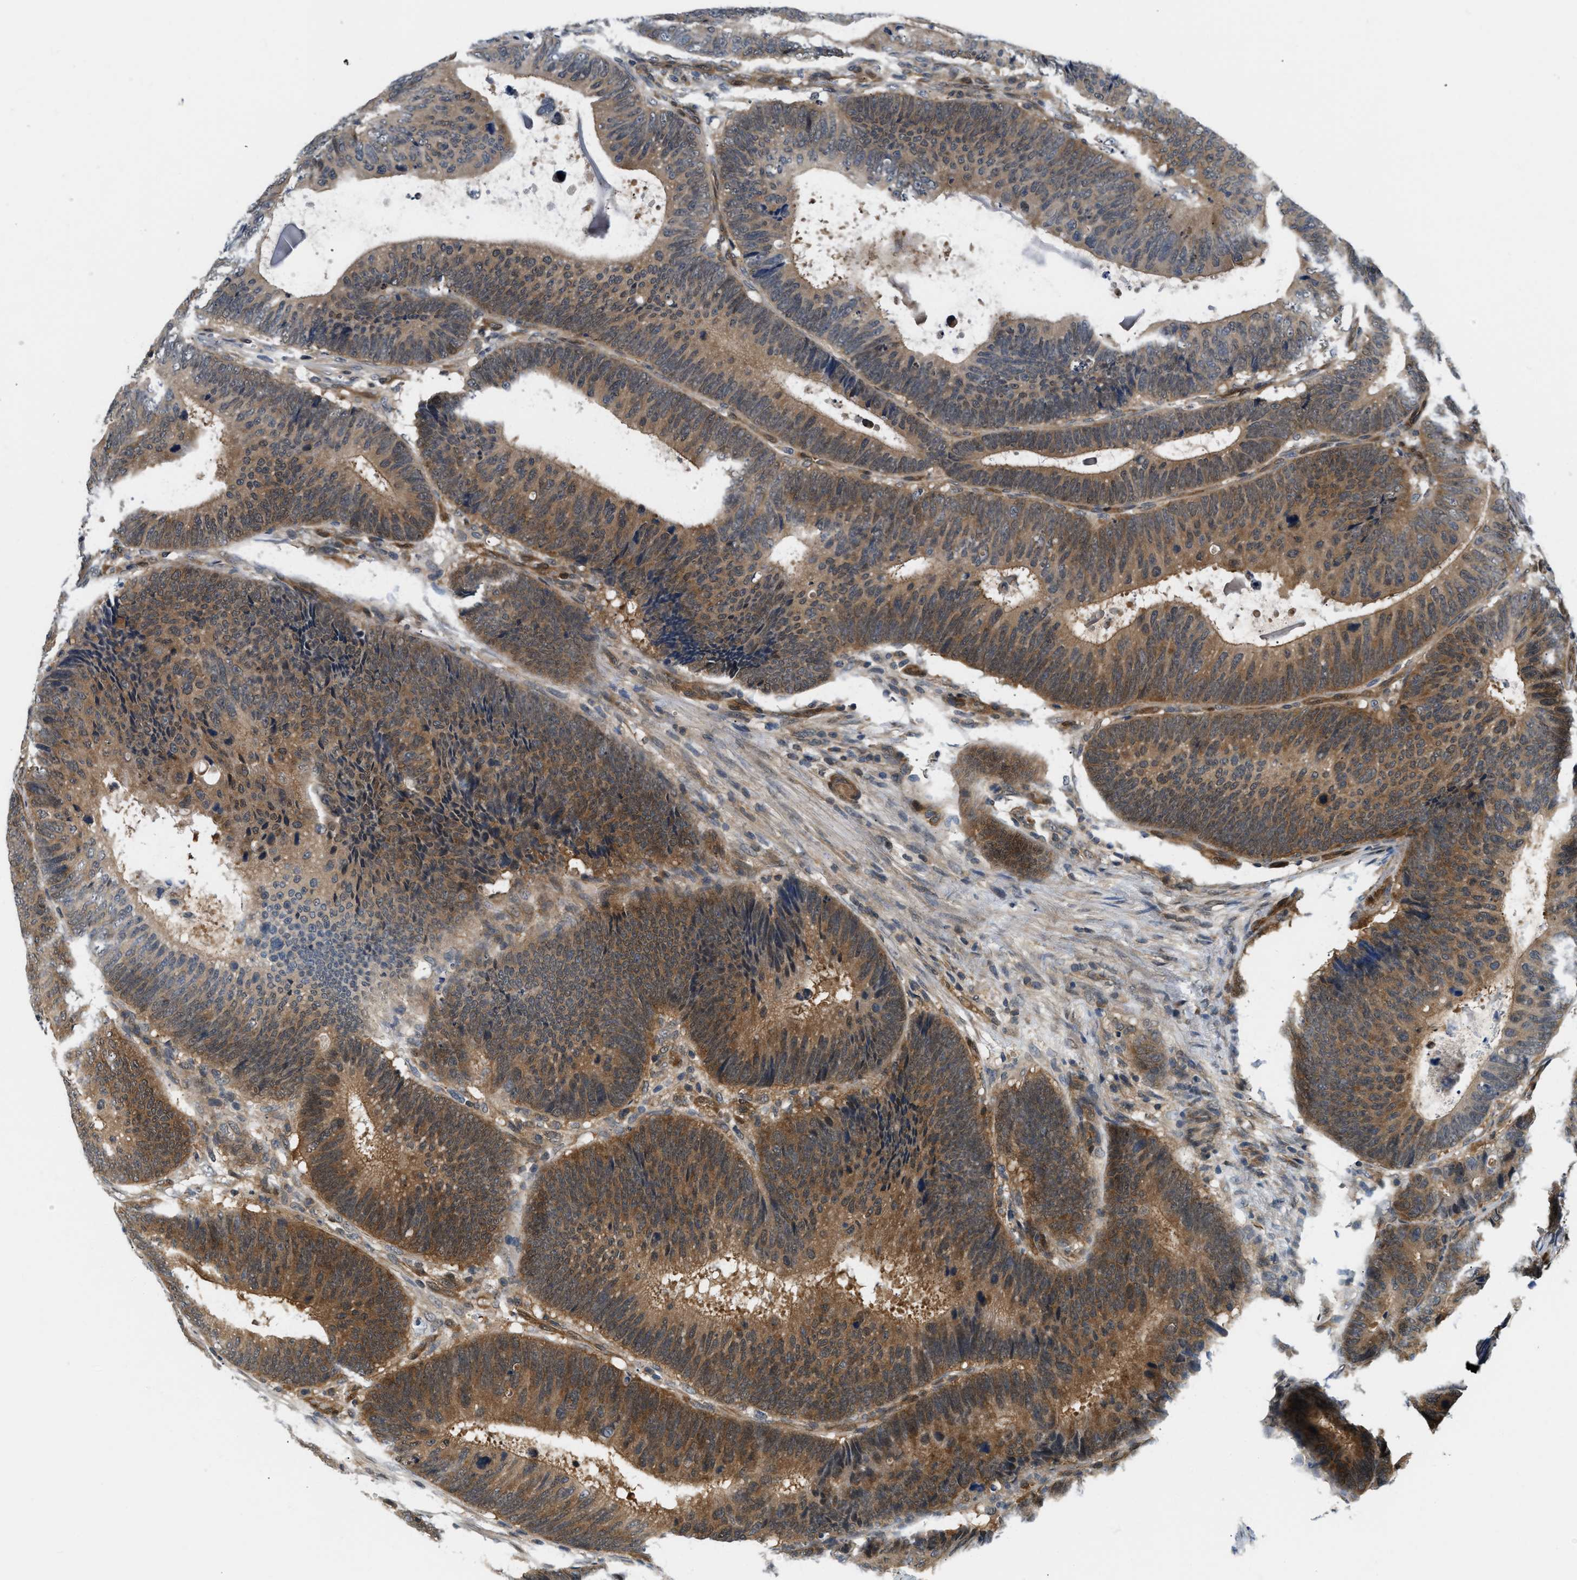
{"staining": {"intensity": "moderate", "quantity": ">75%", "location": "cytoplasmic/membranous"}, "tissue": "colorectal cancer", "cell_type": "Tumor cells", "image_type": "cancer", "snomed": [{"axis": "morphology", "description": "Adenocarcinoma, NOS"}, {"axis": "topography", "description": "Colon"}], "caption": "Immunohistochemical staining of colorectal adenocarcinoma displays medium levels of moderate cytoplasmic/membranous protein positivity in about >75% of tumor cells. (brown staining indicates protein expression, while blue staining denotes nuclei).", "gene": "EIF4EBP2", "patient": {"sex": "male", "age": 56}}